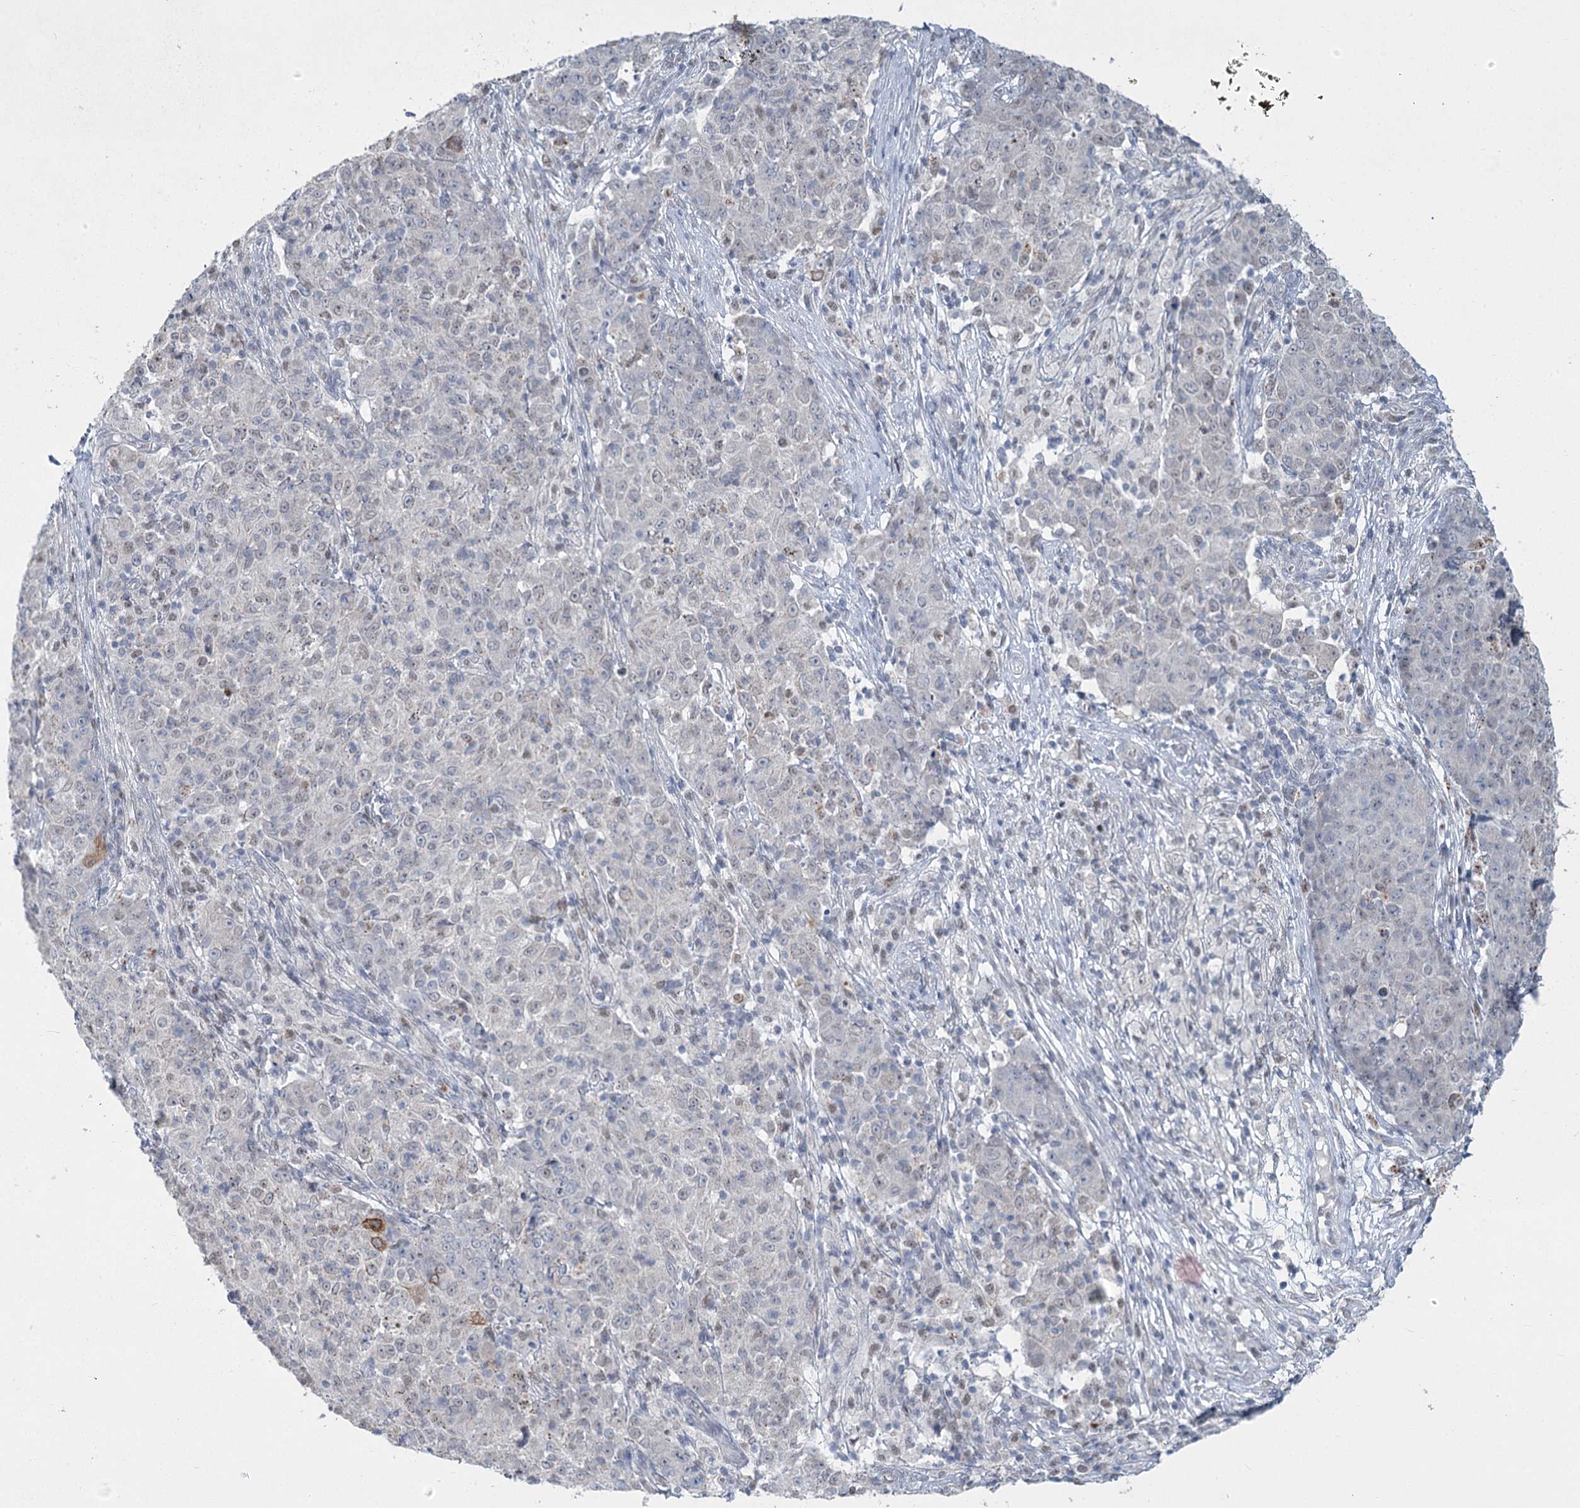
{"staining": {"intensity": "strong", "quantity": "<25%", "location": "cytoplasmic/membranous"}, "tissue": "ovarian cancer", "cell_type": "Tumor cells", "image_type": "cancer", "snomed": [{"axis": "morphology", "description": "Carcinoma, endometroid"}, {"axis": "topography", "description": "Ovary"}], "caption": "IHC (DAB) staining of human ovarian cancer (endometroid carcinoma) reveals strong cytoplasmic/membranous protein expression in about <25% of tumor cells.", "gene": "ABITRAM", "patient": {"sex": "female", "age": 42}}